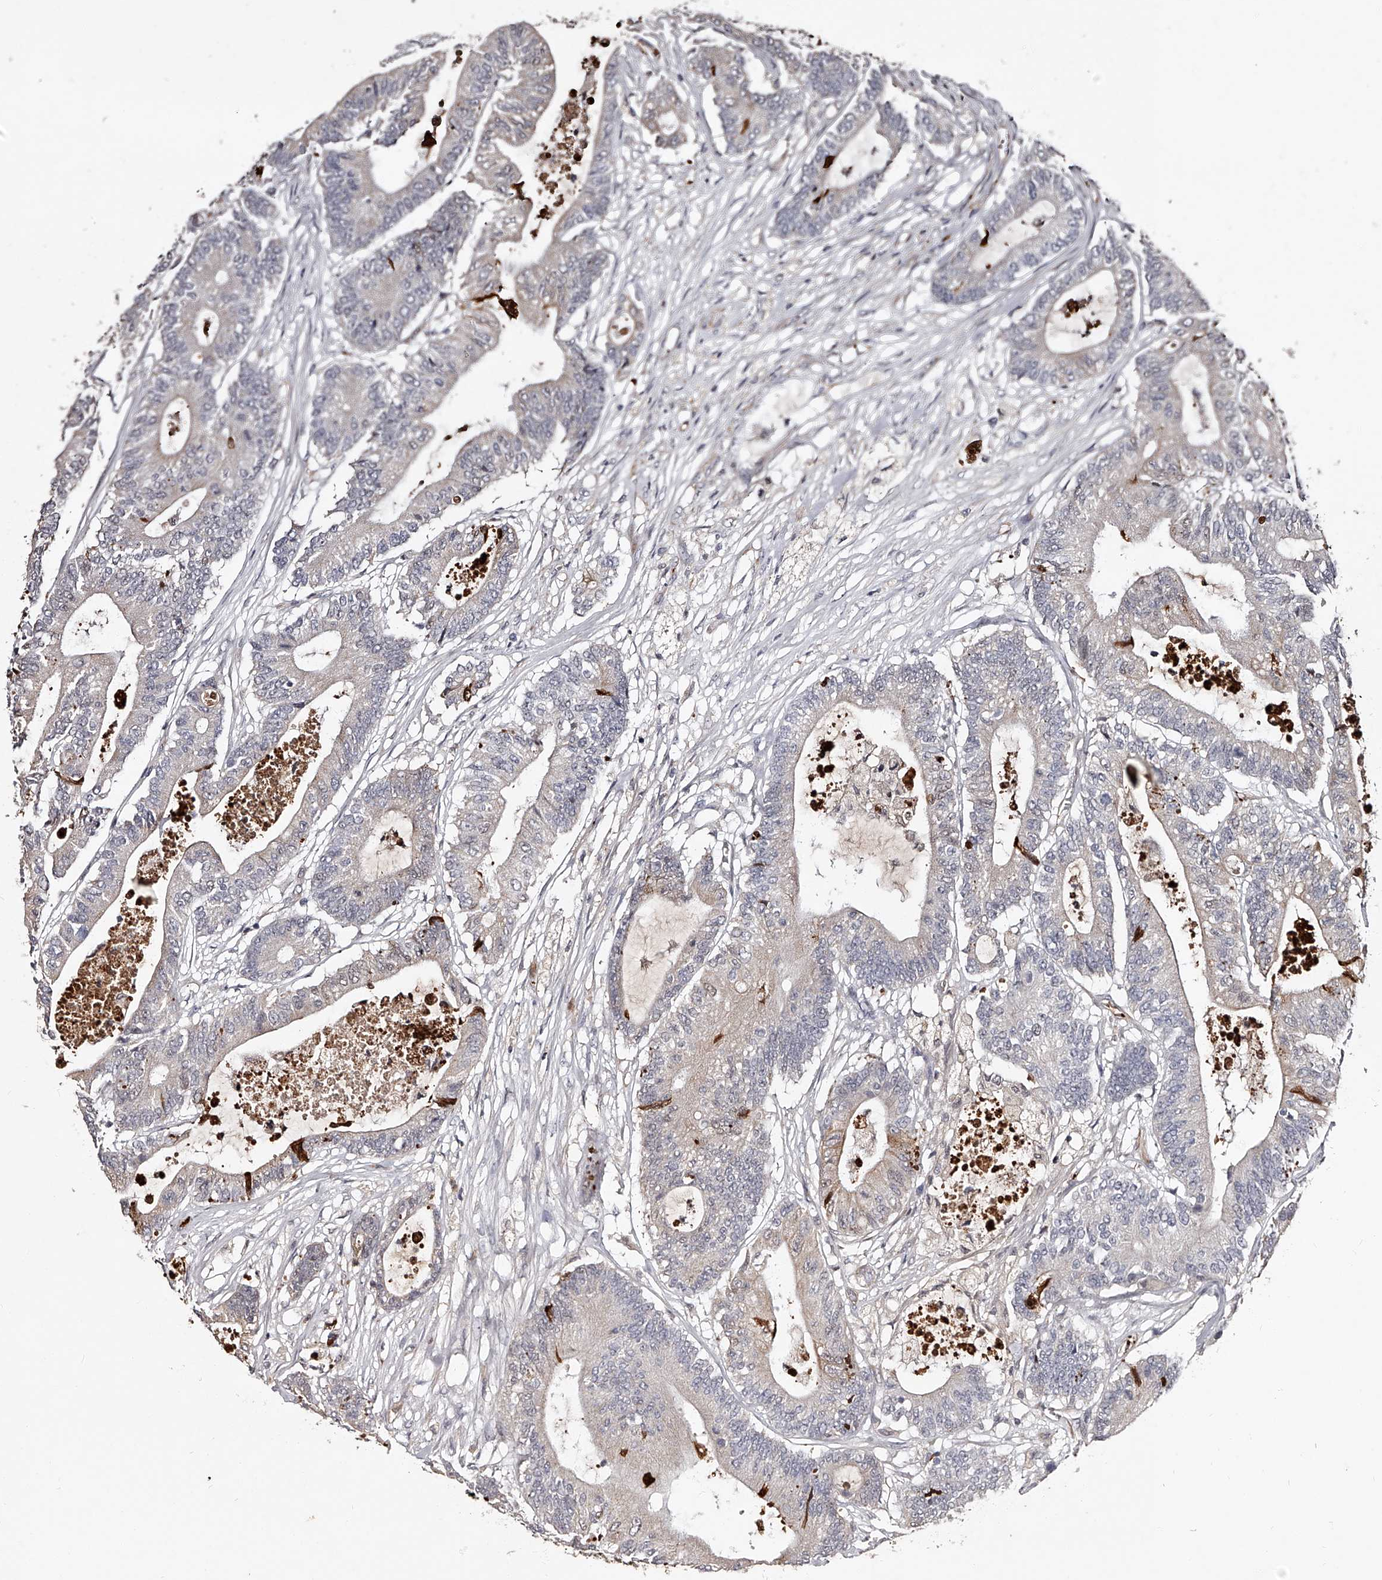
{"staining": {"intensity": "weak", "quantity": "<25%", "location": "cytoplasmic/membranous"}, "tissue": "colorectal cancer", "cell_type": "Tumor cells", "image_type": "cancer", "snomed": [{"axis": "morphology", "description": "Adenocarcinoma, NOS"}, {"axis": "topography", "description": "Colon"}], "caption": "The micrograph reveals no staining of tumor cells in colorectal cancer (adenocarcinoma).", "gene": "URGCP", "patient": {"sex": "female", "age": 84}}